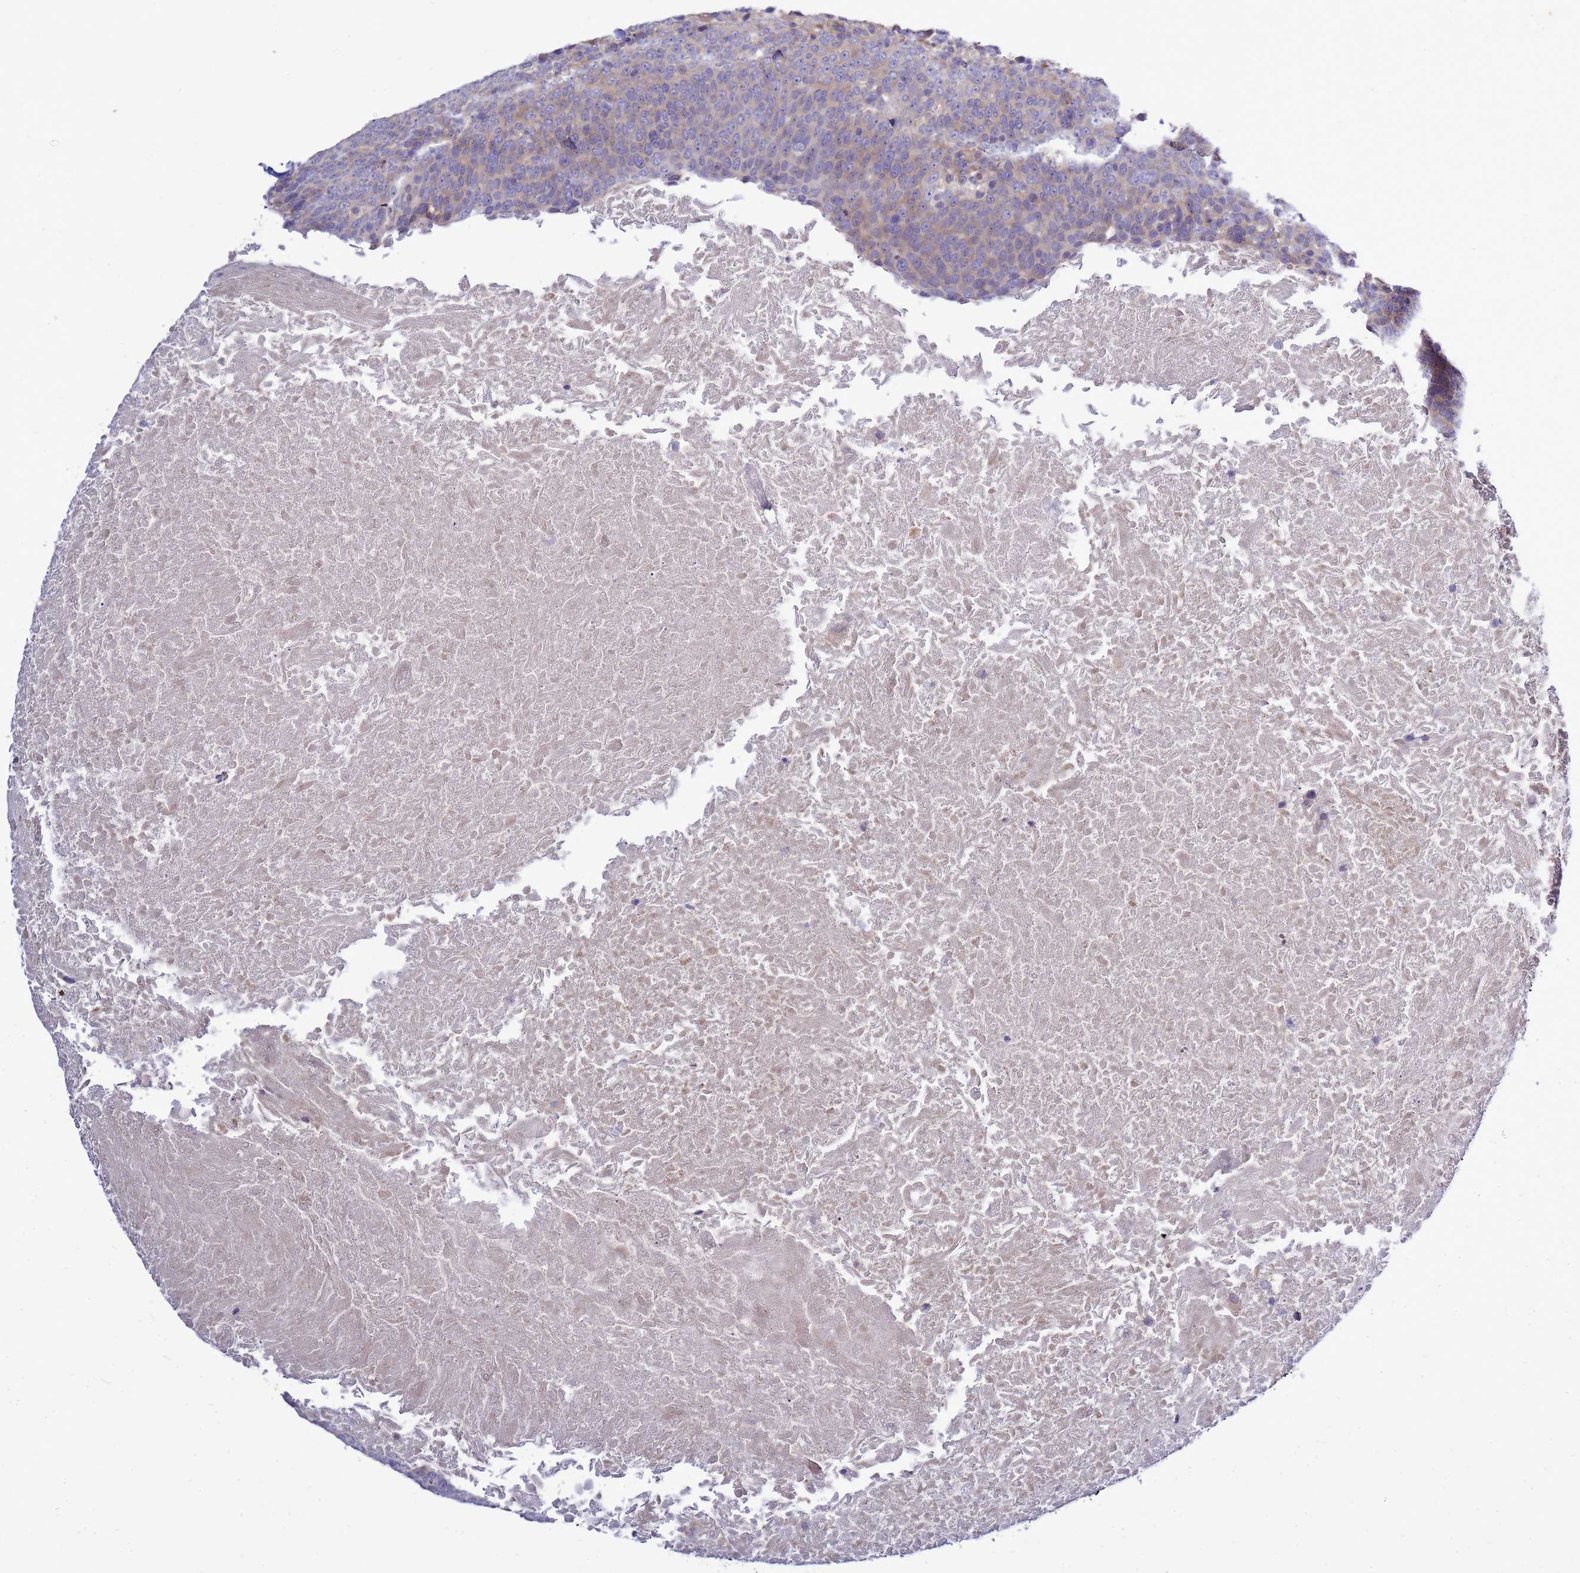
{"staining": {"intensity": "moderate", "quantity": "25%-75%", "location": "cytoplasmic/membranous"}, "tissue": "head and neck cancer", "cell_type": "Tumor cells", "image_type": "cancer", "snomed": [{"axis": "morphology", "description": "Squamous cell carcinoma, NOS"}, {"axis": "morphology", "description": "Squamous cell carcinoma, metastatic, NOS"}, {"axis": "topography", "description": "Lymph node"}, {"axis": "topography", "description": "Head-Neck"}], "caption": "IHC image of neoplastic tissue: human head and neck cancer stained using immunohistochemistry (IHC) displays medium levels of moderate protein expression localized specifically in the cytoplasmic/membranous of tumor cells, appearing as a cytoplasmic/membranous brown color.", "gene": "MON1B", "patient": {"sex": "male", "age": 62}}